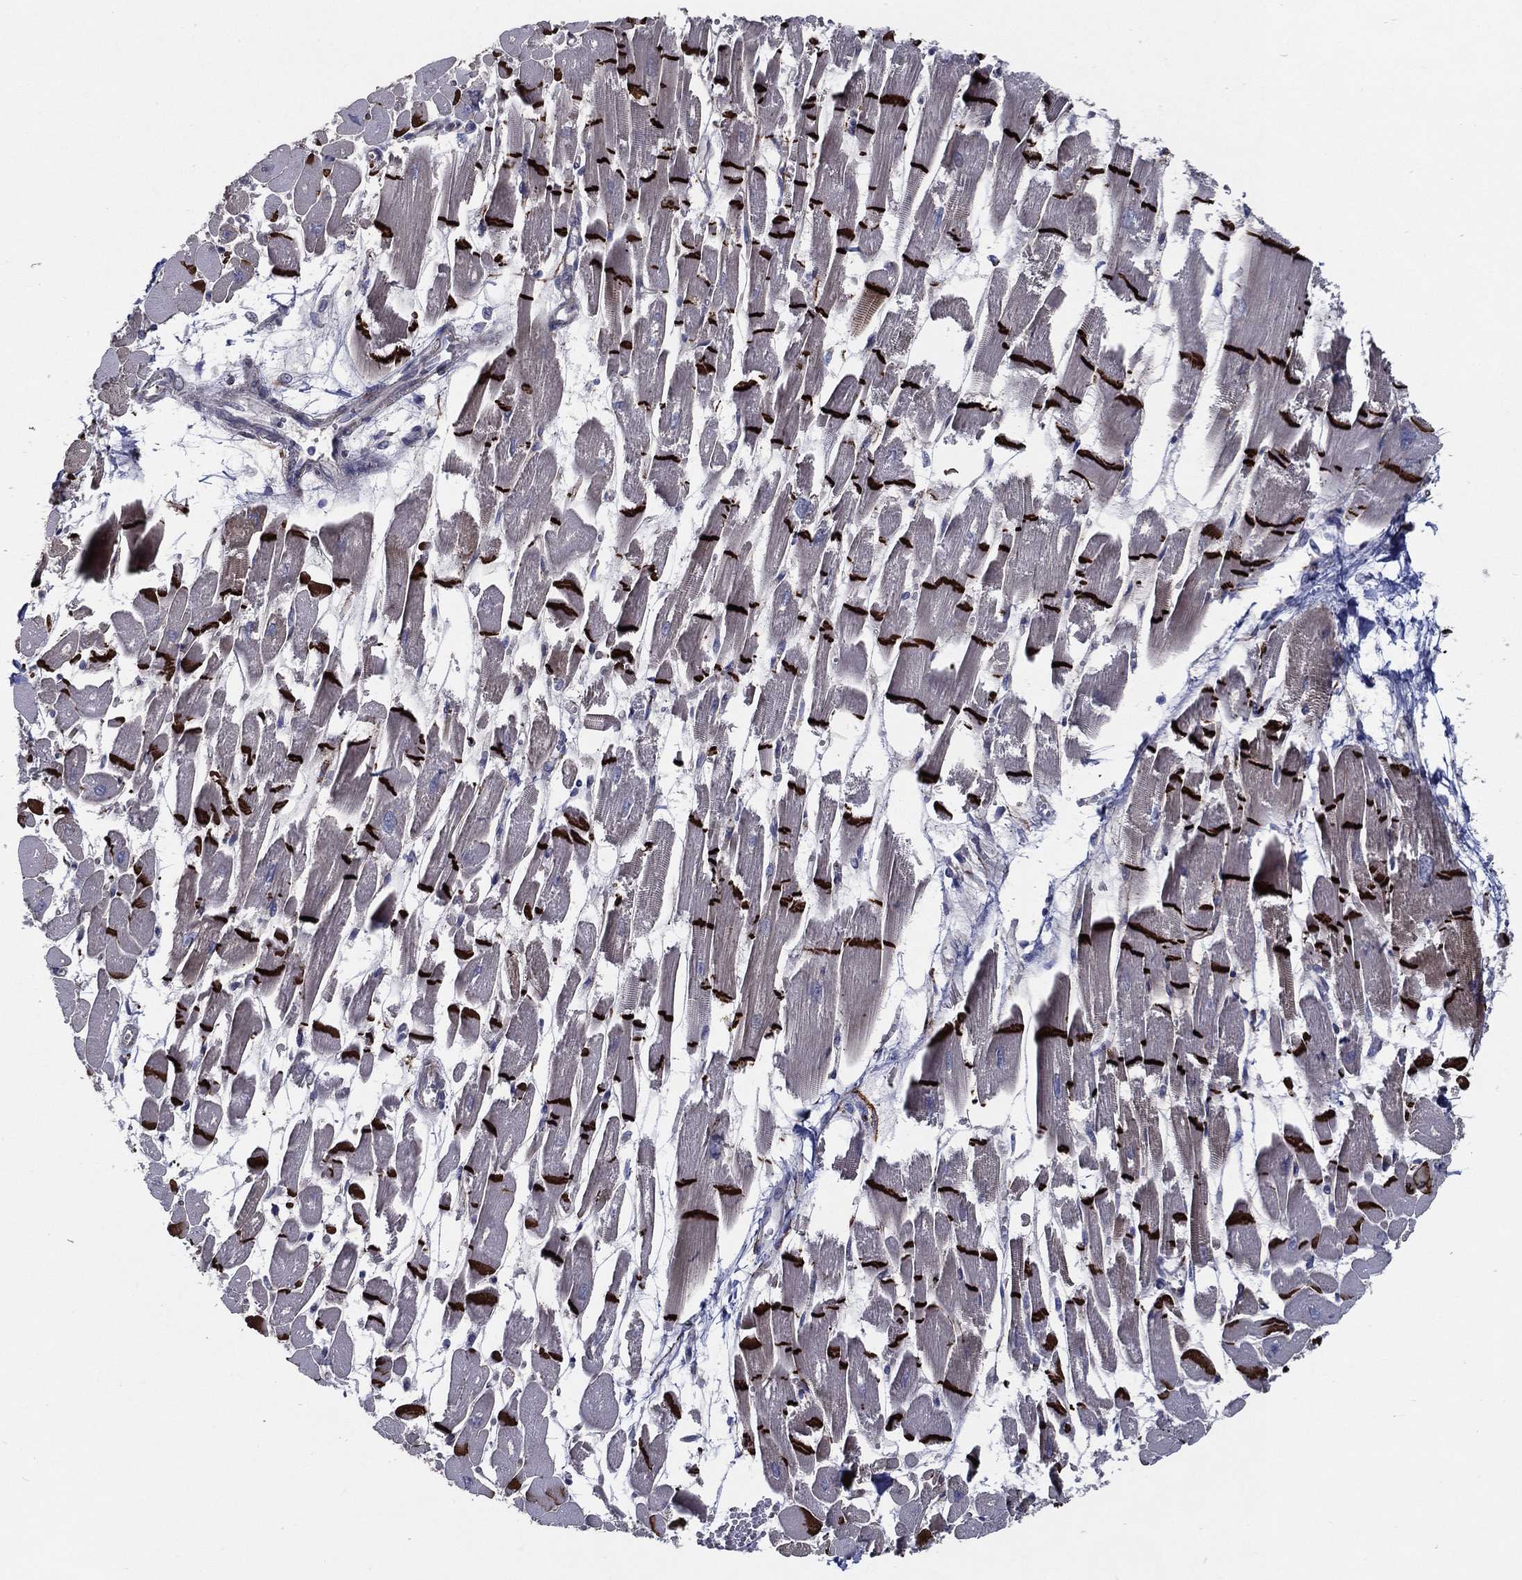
{"staining": {"intensity": "strong", "quantity": "<25%", "location": "cytoplasmic/membranous"}, "tissue": "heart muscle", "cell_type": "Cardiomyocytes", "image_type": "normal", "snomed": [{"axis": "morphology", "description": "Normal tissue, NOS"}, {"axis": "topography", "description": "Heart"}], "caption": "DAB immunohistochemical staining of unremarkable heart muscle shows strong cytoplasmic/membranous protein expression in about <25% of cardiomyocytes. (IHC, brightfield microscopy, high magnification).", "gene": "ARHGAP11A", "patient": {"sex": "female", "age": 52}}